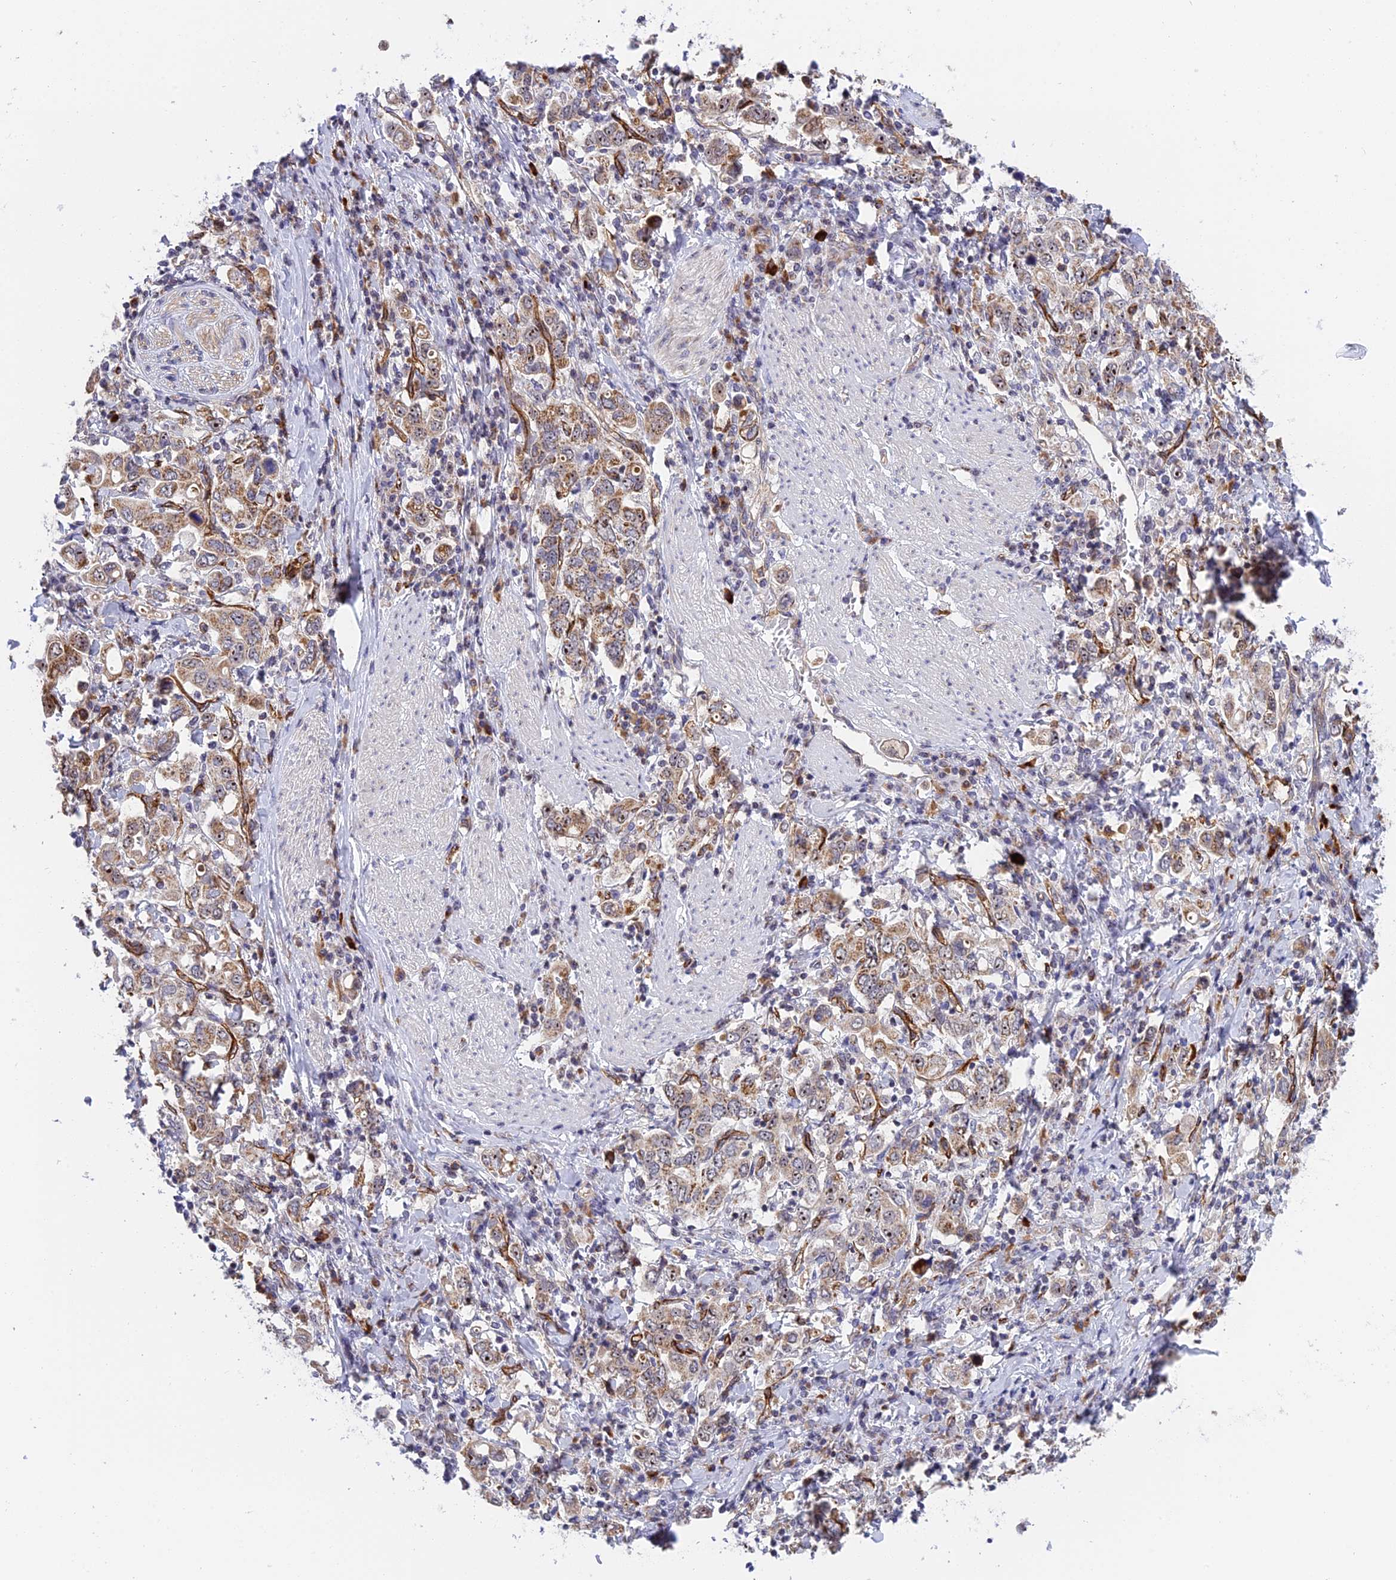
{"staining": {"intensity": "moderate", "quantity": ">75%", "location": "cytoplasmic/membranous,nuclear"}, "tissue": "stomach cancer", "cell_type": "Tumor cells", "image_type": "cancer", "snomed": [{"axis": "morphology", "description": "Adenocarcinoma, NOS"}, {"axis": "topography", "description": "Stomach, upper"}], "caption": "Tumor cells show medium levels of moderate cytoplasmic/membranous and nuclear staining in about >75% of cells in stomach adenocarcinoma.", "gene": "MPND", "patient": {"sex": "male", "age": 62}}